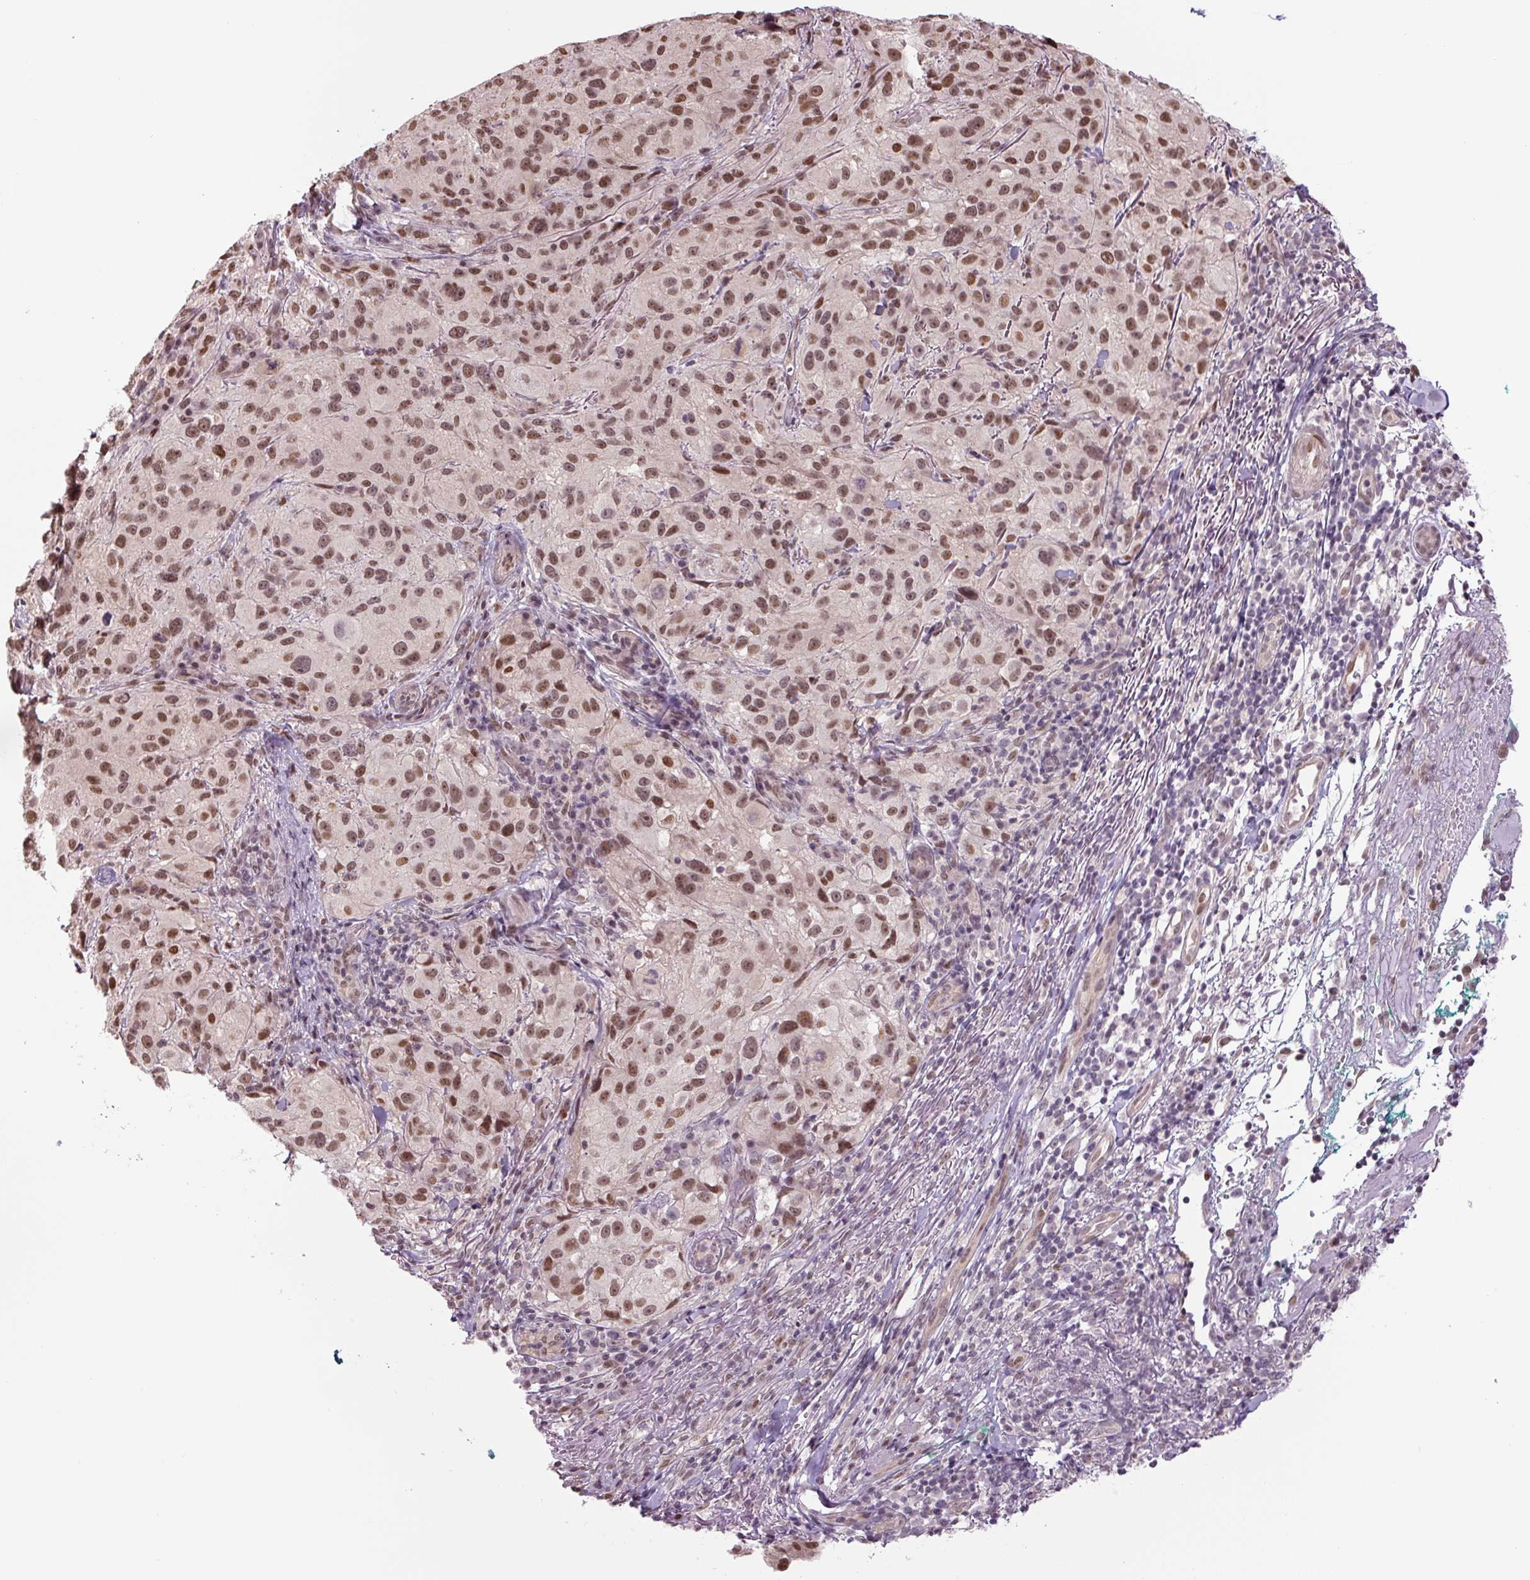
{"staining": {"intensity": "moderate", "quantity": ">75%", "location": "nuclear"}, "tissue": "melanoma", "cell_type": "Tumor cells", "image_type": "cancer", "snomed": [{"axis": "morphology", "description": "Necrosis, NOS"}, {"axis": "morphology", "description": "Malignant melanoma, NOS"}, {"axis": "topography", "description": "Skin"}], "caption": "Immunohistochemical staining of human melanoma exhibits medium levels of moderate nuclear positivity in about >75% of tumor cells.", "gene": "TCFL5", "patient": {"sex": "female", "age": 87}}